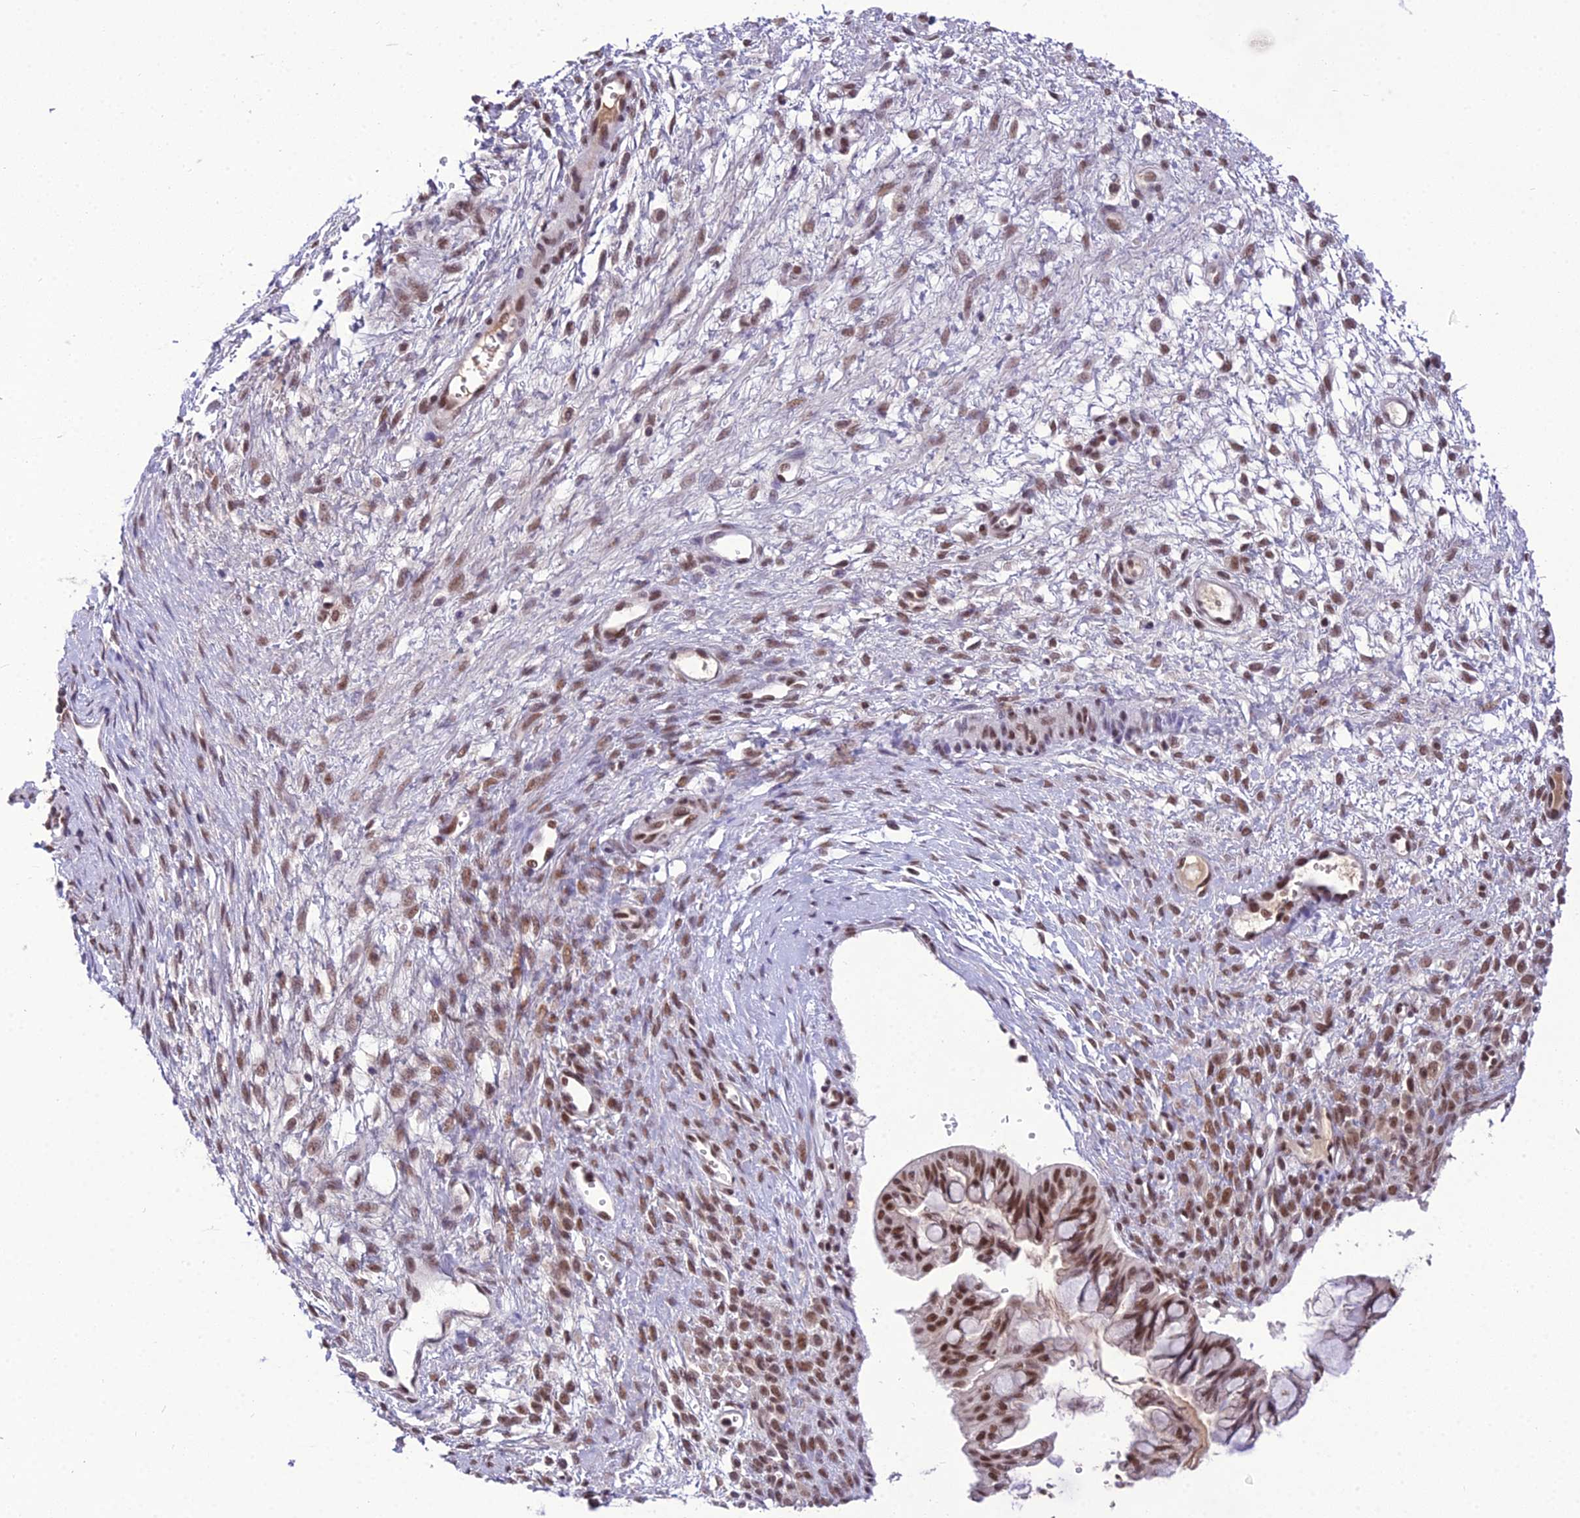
{"staining": {"intensity": "moderate", "quantity": ">75%", "location": "nuclear"}, "tissue": "ovarian cancer", "cell_type": "Tumor cells", "image_type": "cancer", "snomed": [{"axis": "morphology", "description": "Cystadenocarcinoma, mucinous, NOS"}, {"axis": "topography", "description": "Ovary"}], "caption": "Ovarian cancer (mucinous cystadenocarcinoma) tissue shows moderate nuclear positivity in approximately >75% of tumor cells, visualized by immunohistochemistry.", "gene": "SH3RF3", "patient": {"sex": "female", "age": 73}}